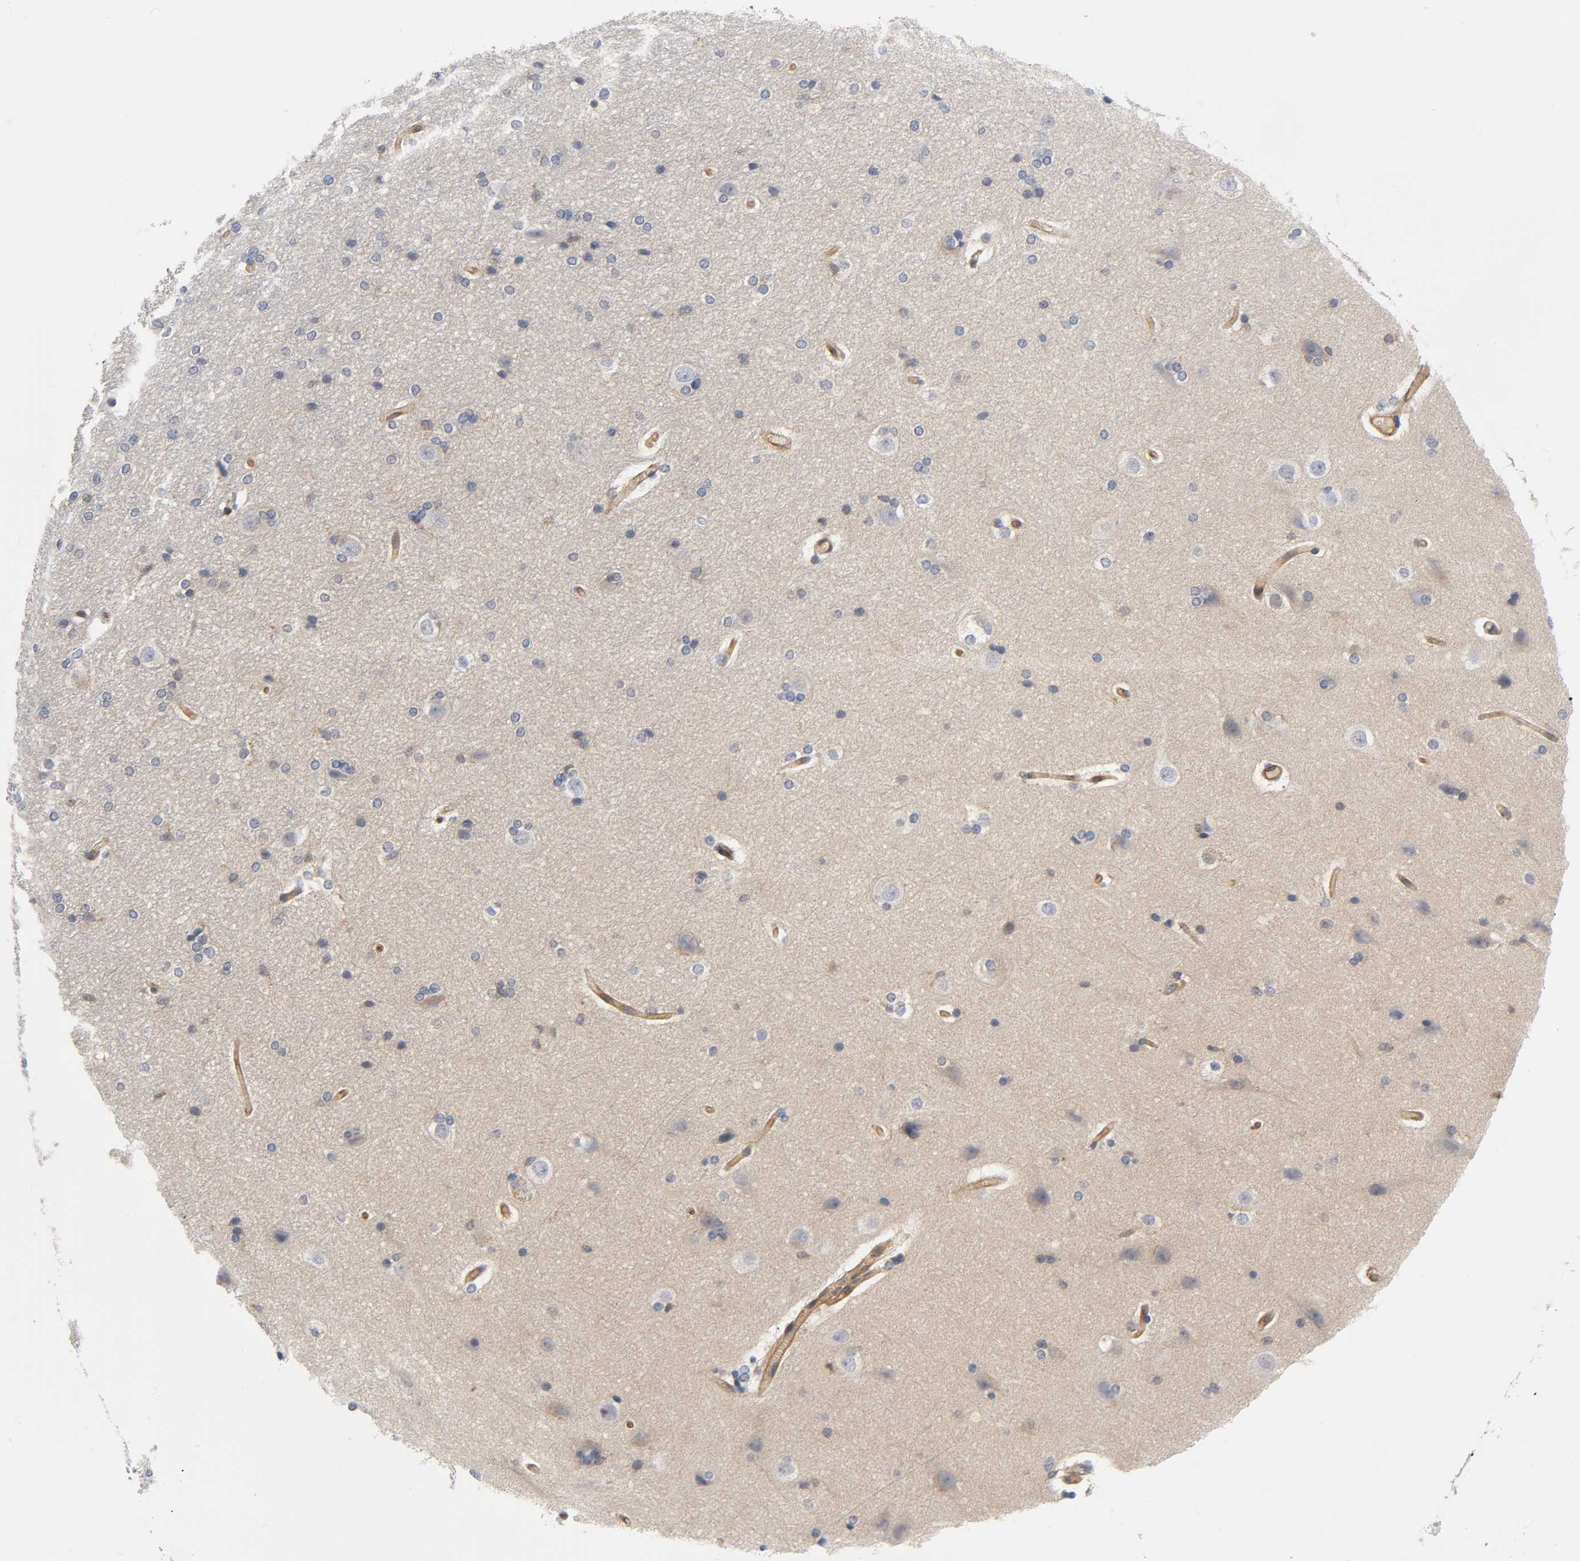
{"staining": {"intensity": "weak", "quantity": "25%-75%", "location": "cytoplasmic/membranous"}, "tissue": "hippocampus", "cell_type": "Glial cells", "image_type": "normal", "snomed": [{"axis": "morphology", "description": "Normal tissue, NOS"}, {"axis": "topography", "description": "Hippocampus"}], "caption": "Glial cells display weak cytoplasmic/membranous staining in about 25%-75% of cells in unremarkable hippocampus. The staining was performed using DAB (3,3'-diaminobenzidine) to visualize the protein expression in brown, while the nuclei were stained in blue with hematoxylin (Magnification: 20x).", "gene": "PRKAB1", "patient": {"sex": "female", "age": 19}}